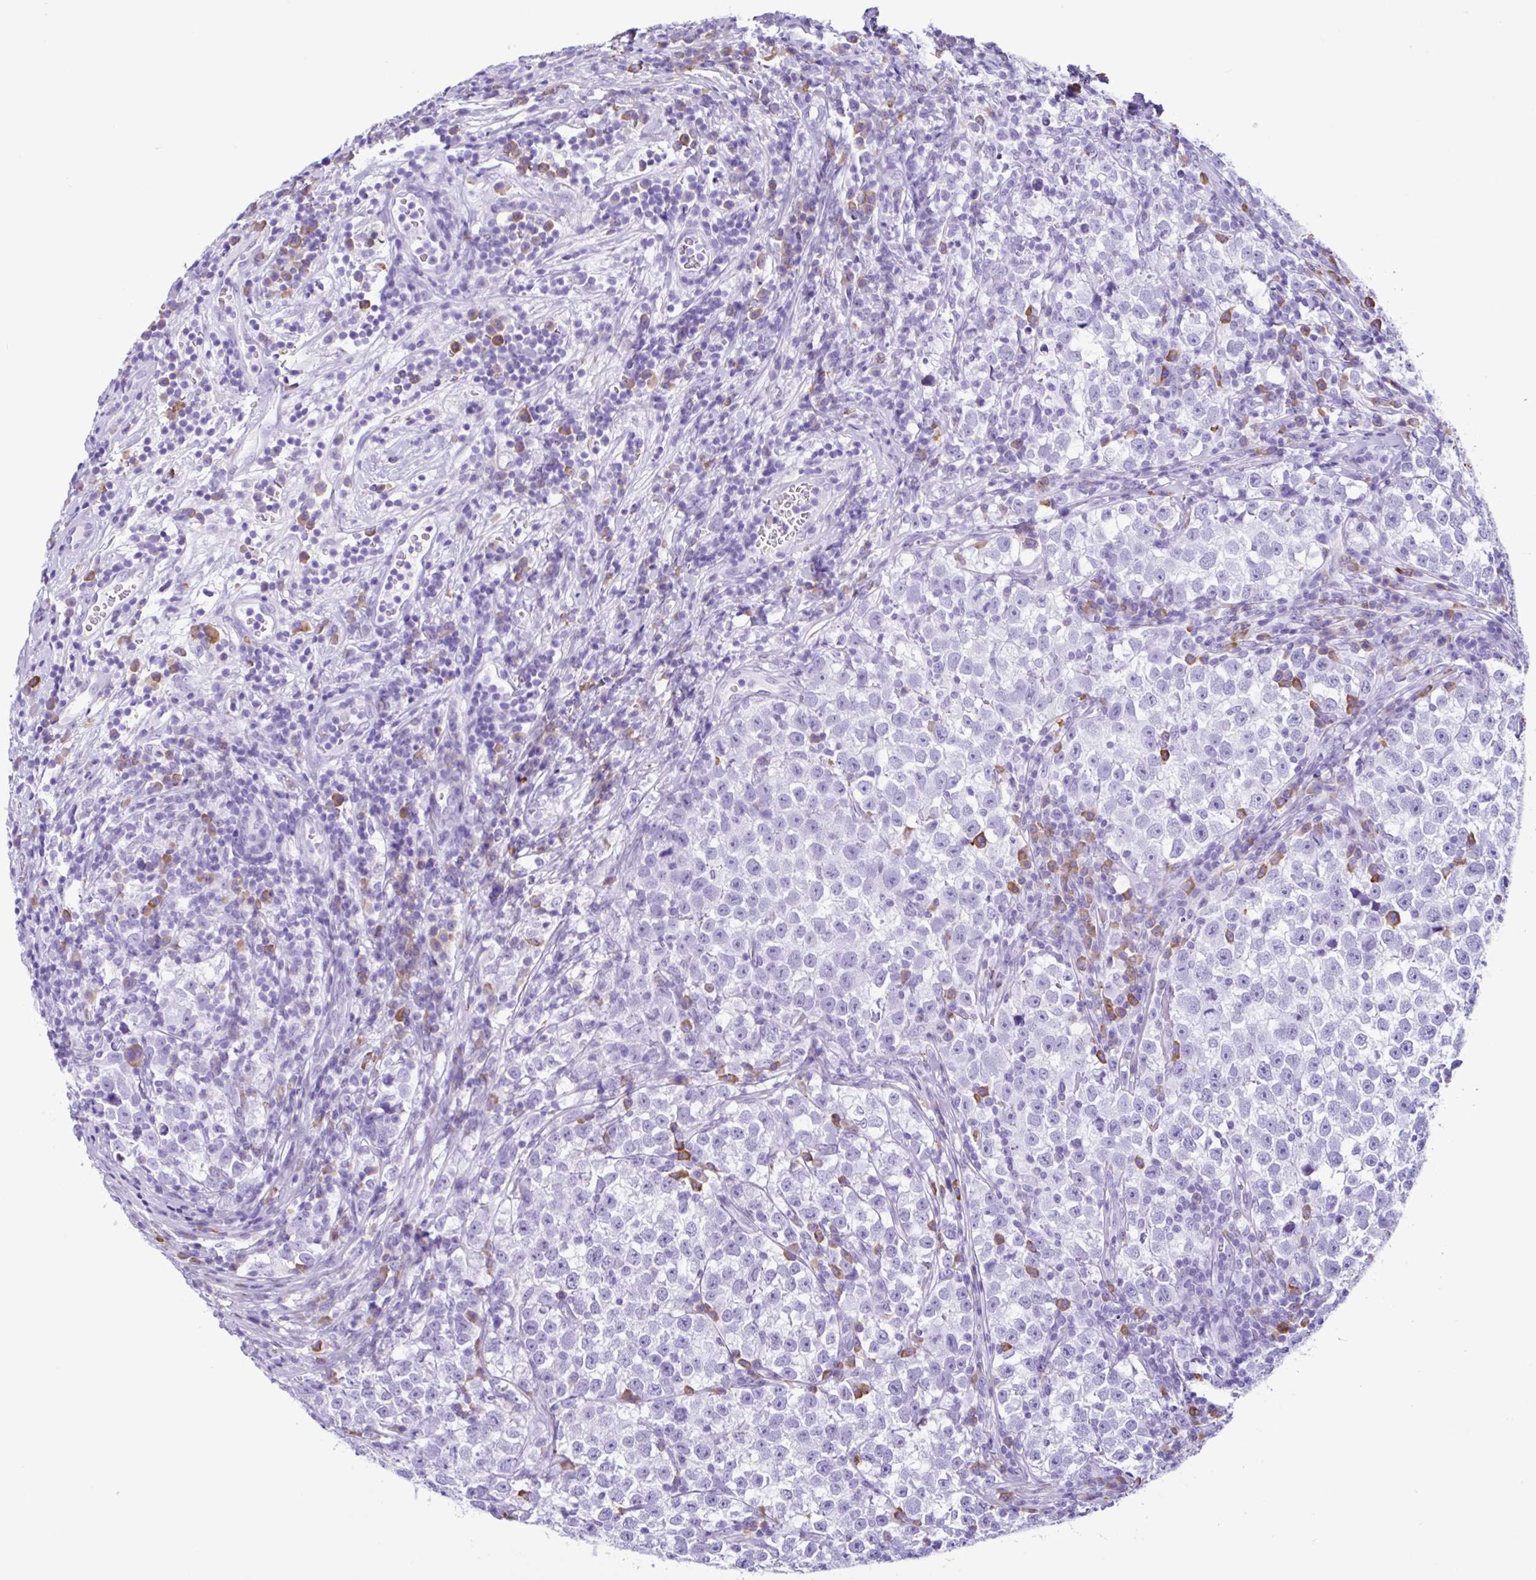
{"staining": {"intensity": "negative", "quantity": "none", "location": "none"}, "tissue": "testis cancer", "cell_type": "Tumor cells", "image_type": "cancer", "snomed": [{"axis": "morphology", "description": "Normal tissue, NOS"}, {"axis": "morphology", "description": "Seminoma, NOS"}, {"axis": "topography", "description": "Testis"}], "caption": "The IHC photomicrograph has no significant staining in tumor cells of seminoma (testis) tissue.", "gene": "PIGF", "patient": {"sex": "male", "age": 43}}